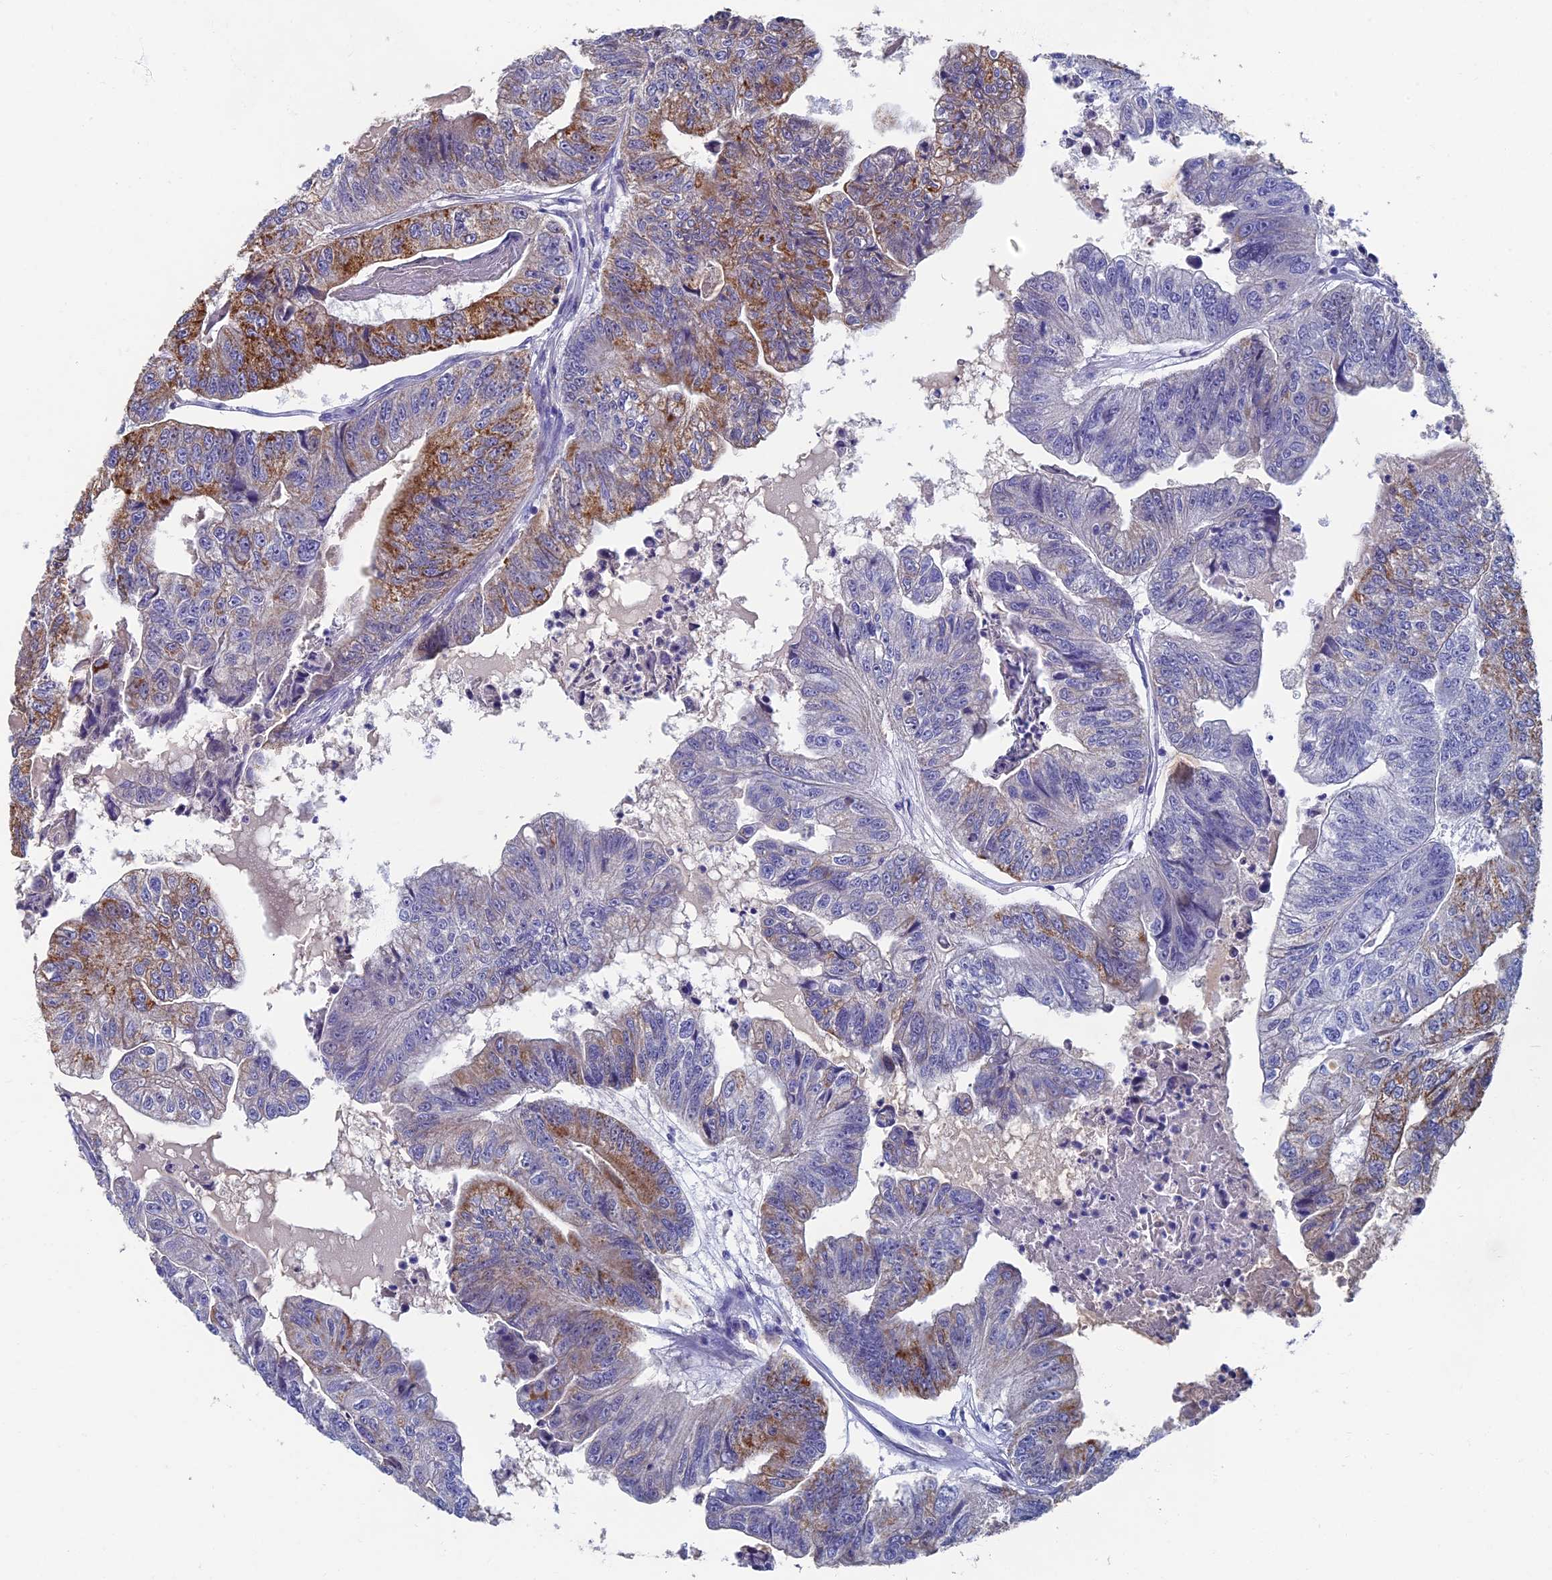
{"staining": {"intensity": "moderate", "quantity": "25%-75%", "location": "cytoplasmic/membranous"}, "tissue": "colorectal cancer", "cell_type": "Tumor cells", "image_type": "cancer", "snomed": [{"axis": "morphology", "description": "Adenocarcinoma, NOS"}, {"axis": "topography", "description": "Colon"}], "caption": "Tumor cells demonstrate medium levels of moderate cytoplasmic/membranous positivity in approximately 25%-75% of cells in human adenocarcinoma (colorectal).", "gene": "OAT", "patient": {"sex": "female", "age": 67}}